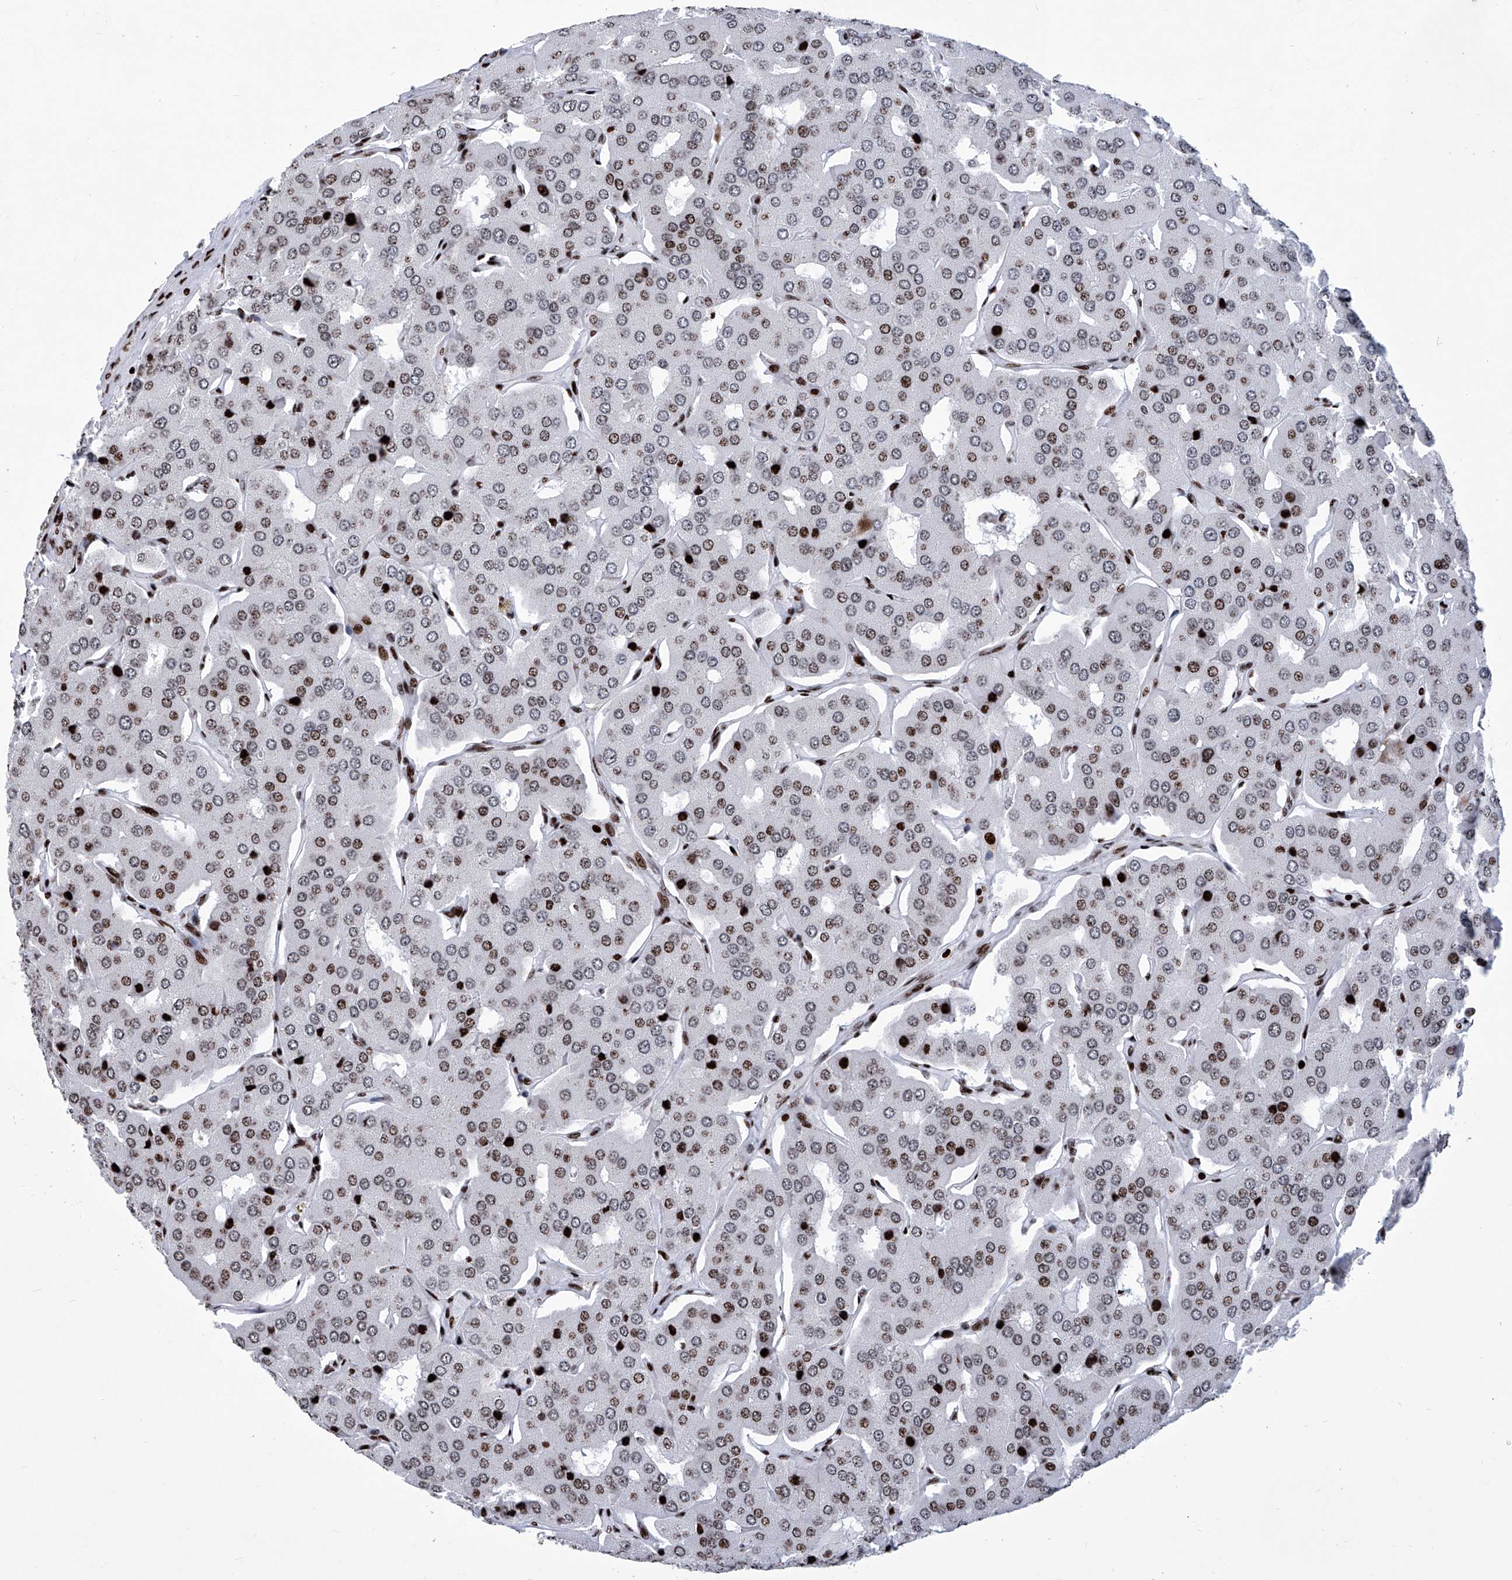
{"staining": {"intensity": "moderate", "quantity": "25%-75%", "location": "nuclear"}, "tissue": "parathyroid gland", "cell_type": "Glandular cells", "image_type": "normal", "snomed": [{"axis": "morphology", "description": "Normal tissue, NOS"}, {"axis": "morphology", "description": "Adenoma, NOS"}, {"axis": "topography", "description": "Parathyroid gland"}], "caption": "A high-resolution micrograph shows IHC staining of benign parathyroid gland, which reveals moderate nuclear expression in about 25%-75% of glandular cells.", "gene": "HEY2", "patient": {"sex": "female", "age": 86}}